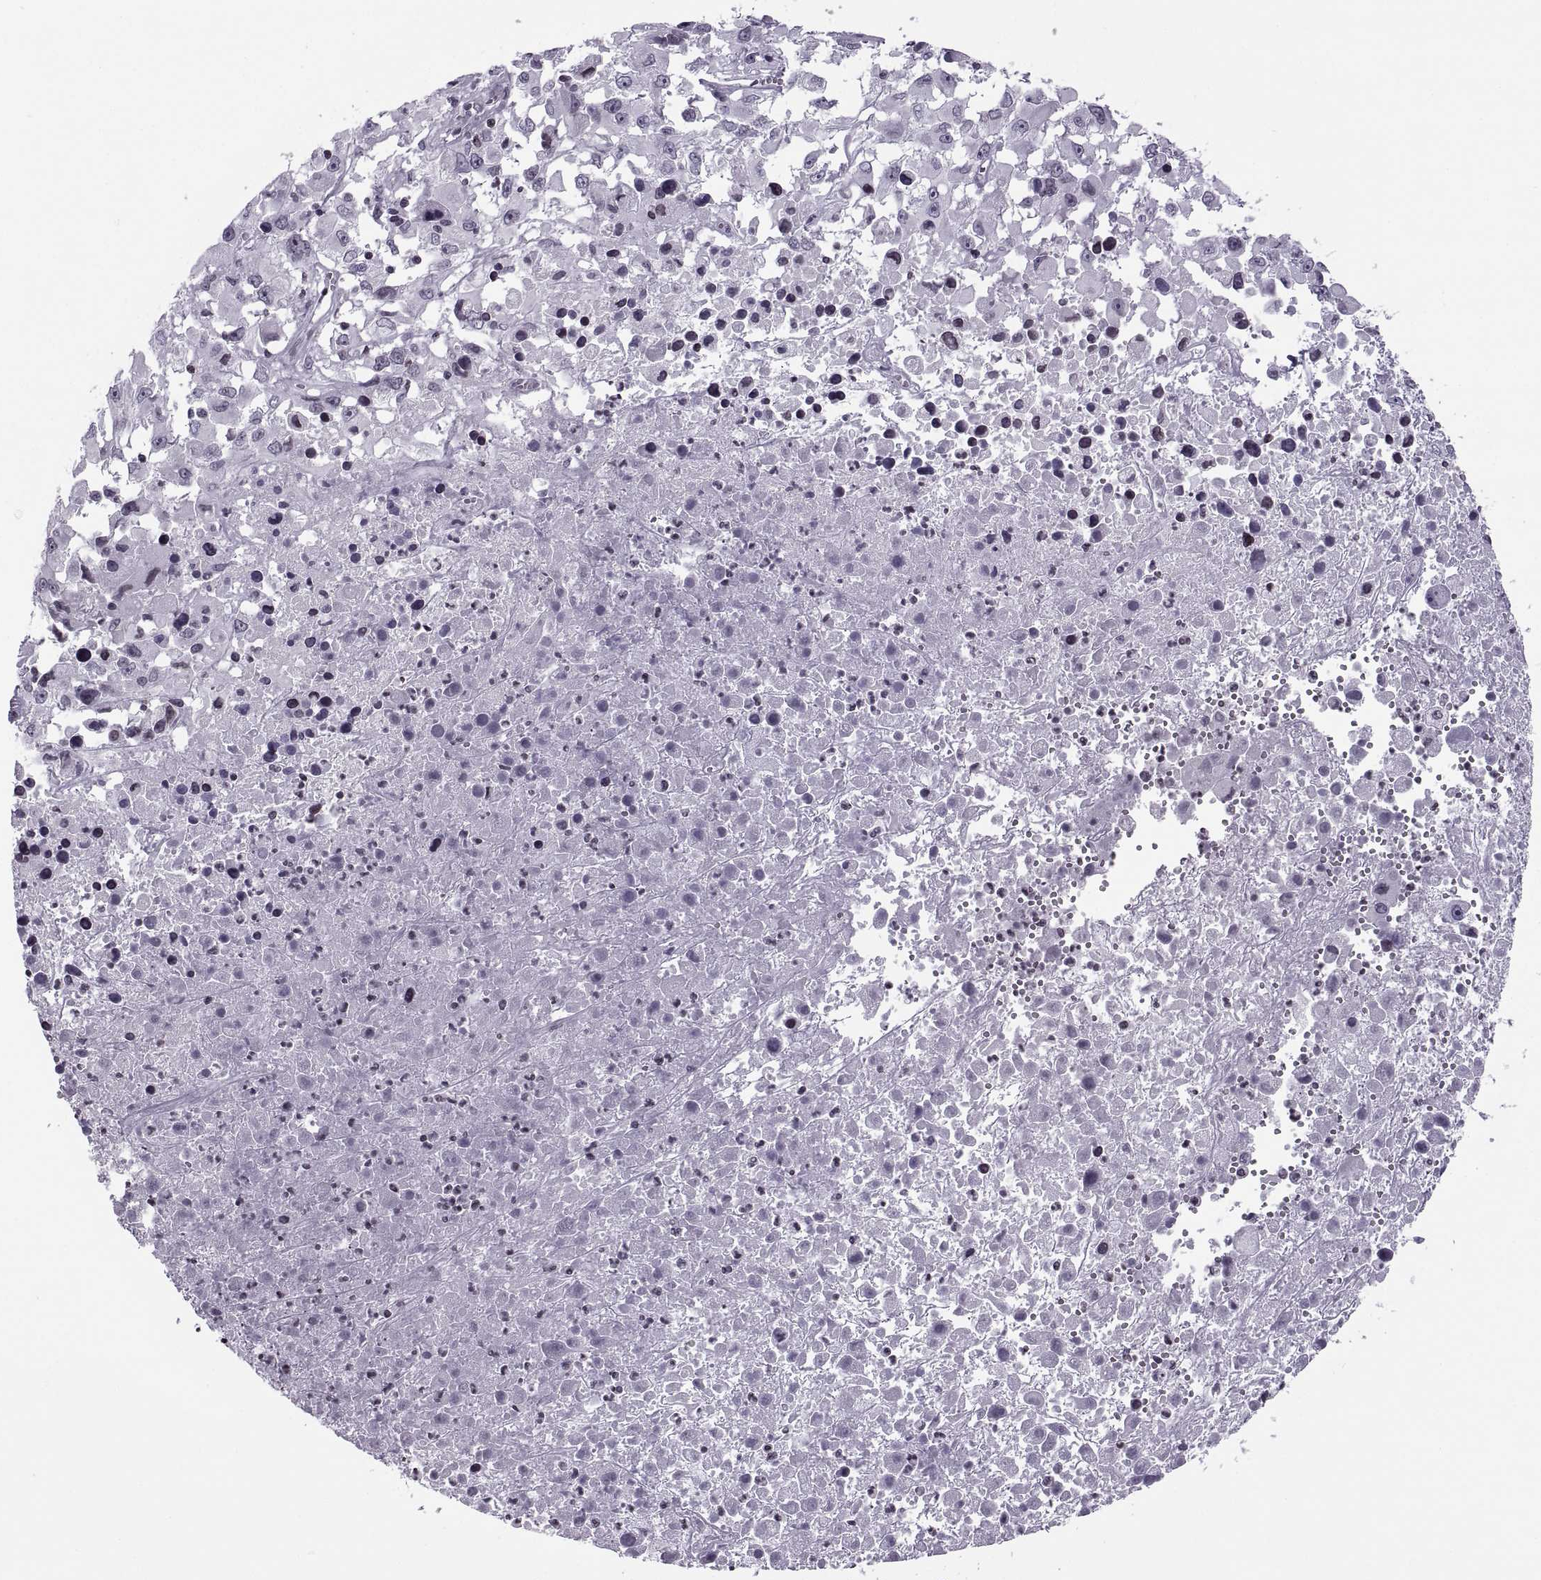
{"staining": {"intensity": "negative", "quantity": "none", "location": "none"}, "tissue": "melanoma", "cell_type": "Tumor cells", "image_type": "cancer", "snomed": [{"axis": "morphology", "description": "Malignant melanoma, Metastatic site"}, {"axis": "topography", "description": "Soft tissue"}], "caption": "The immunohistochemistry (IHC) photomicrograph has no significant staining in tumor cells of malignant melanoma (metastatic site) tissue.", "gene": "H1-8", "patient": {"sex": "male", "age": 50}}